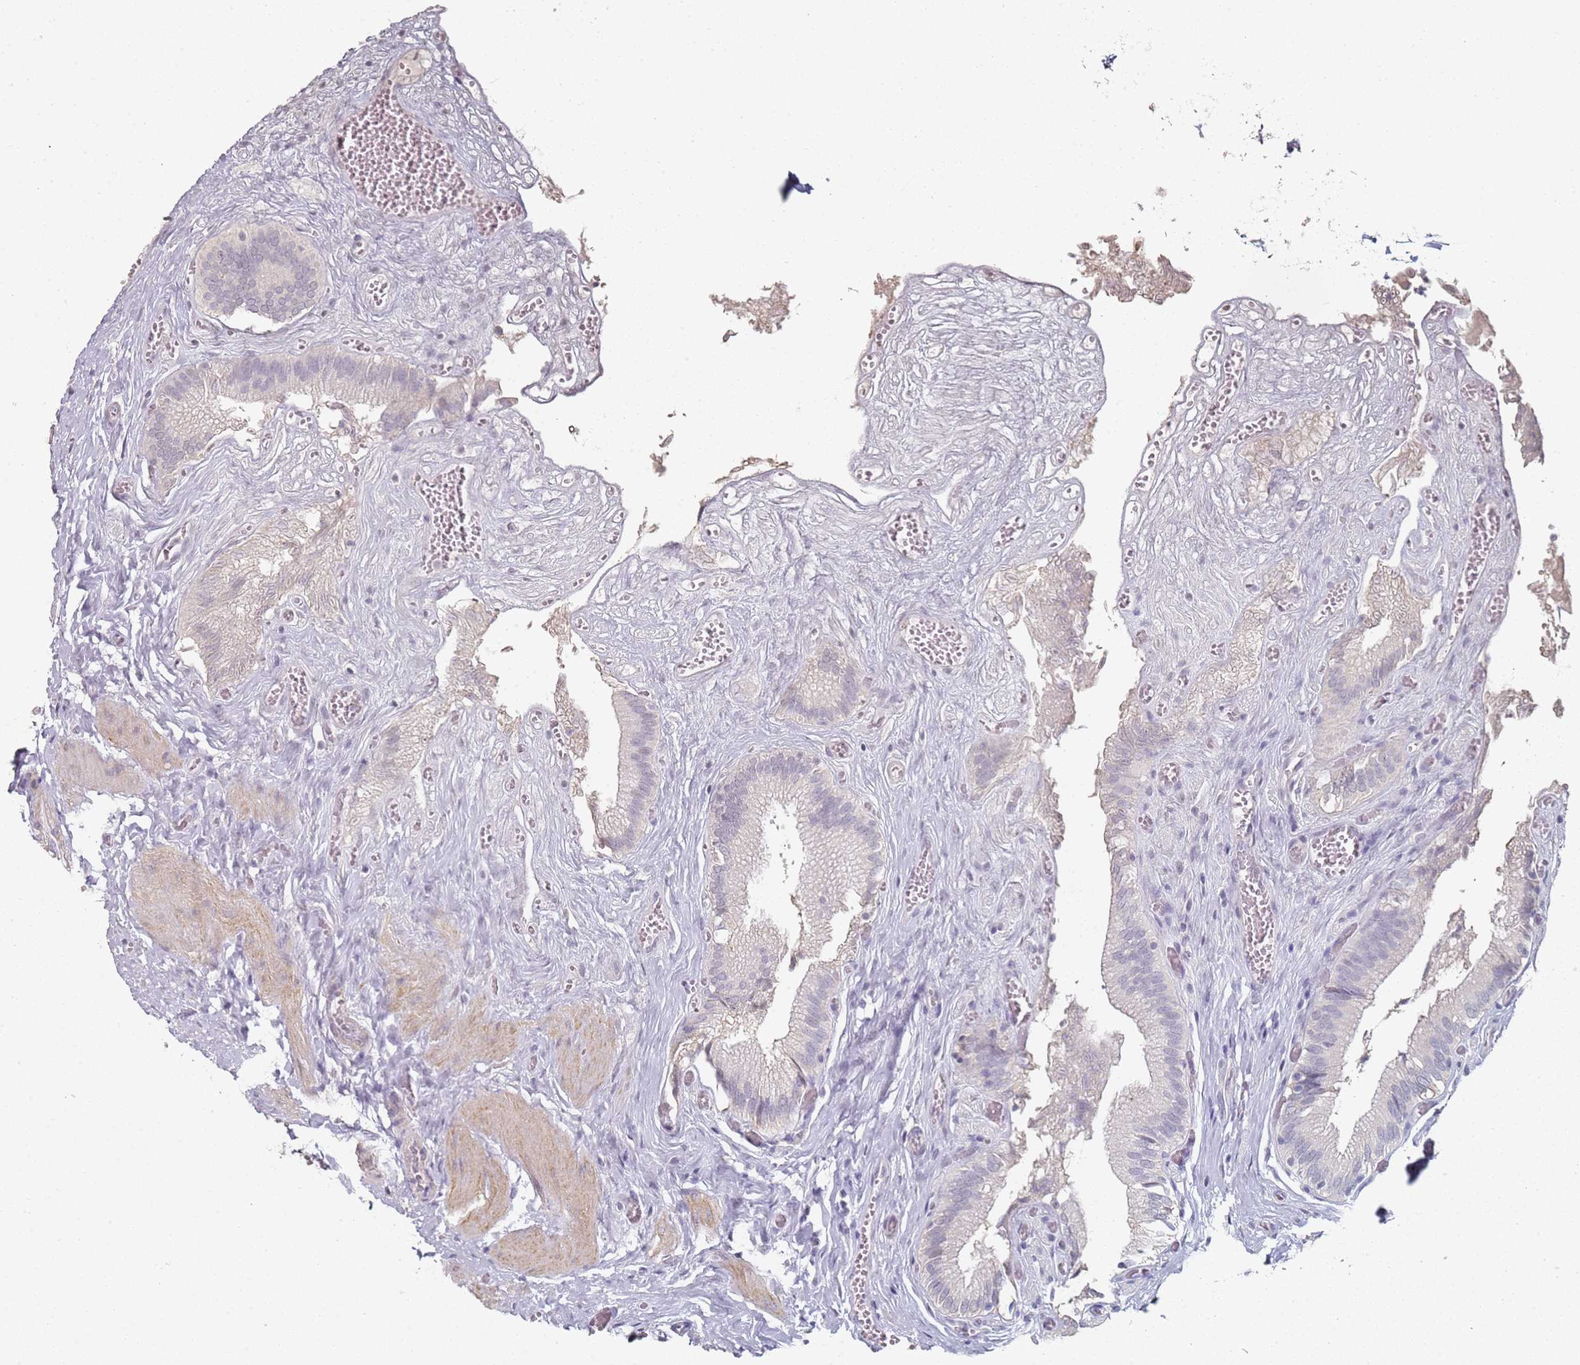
{"staining": {"intensity": "weak", "quantity": "<25%", "location": "cytoplasmic/membranous"}, "tissue": "gallbladder", "cell_type": "Glandular cells", "image_type": "normal", "snomed": [{"axis": "morphology", "description": "Normal tissue, NOS"}, {"axis": "topography", "description": "Gallbladder"}, {"axis": "topography", "description": "Peripheral nerve tissue"}], "caption": "DAB (3,3'-diaminobenzidine) immunohistochemical staining of benign gallbladder reveals no significant positivity in glandular cells. (Brightfield microscopy of DAB IHC at high magnification).", "gene": "DNAH11", "patient": {"sex": "male", "age": 17}}